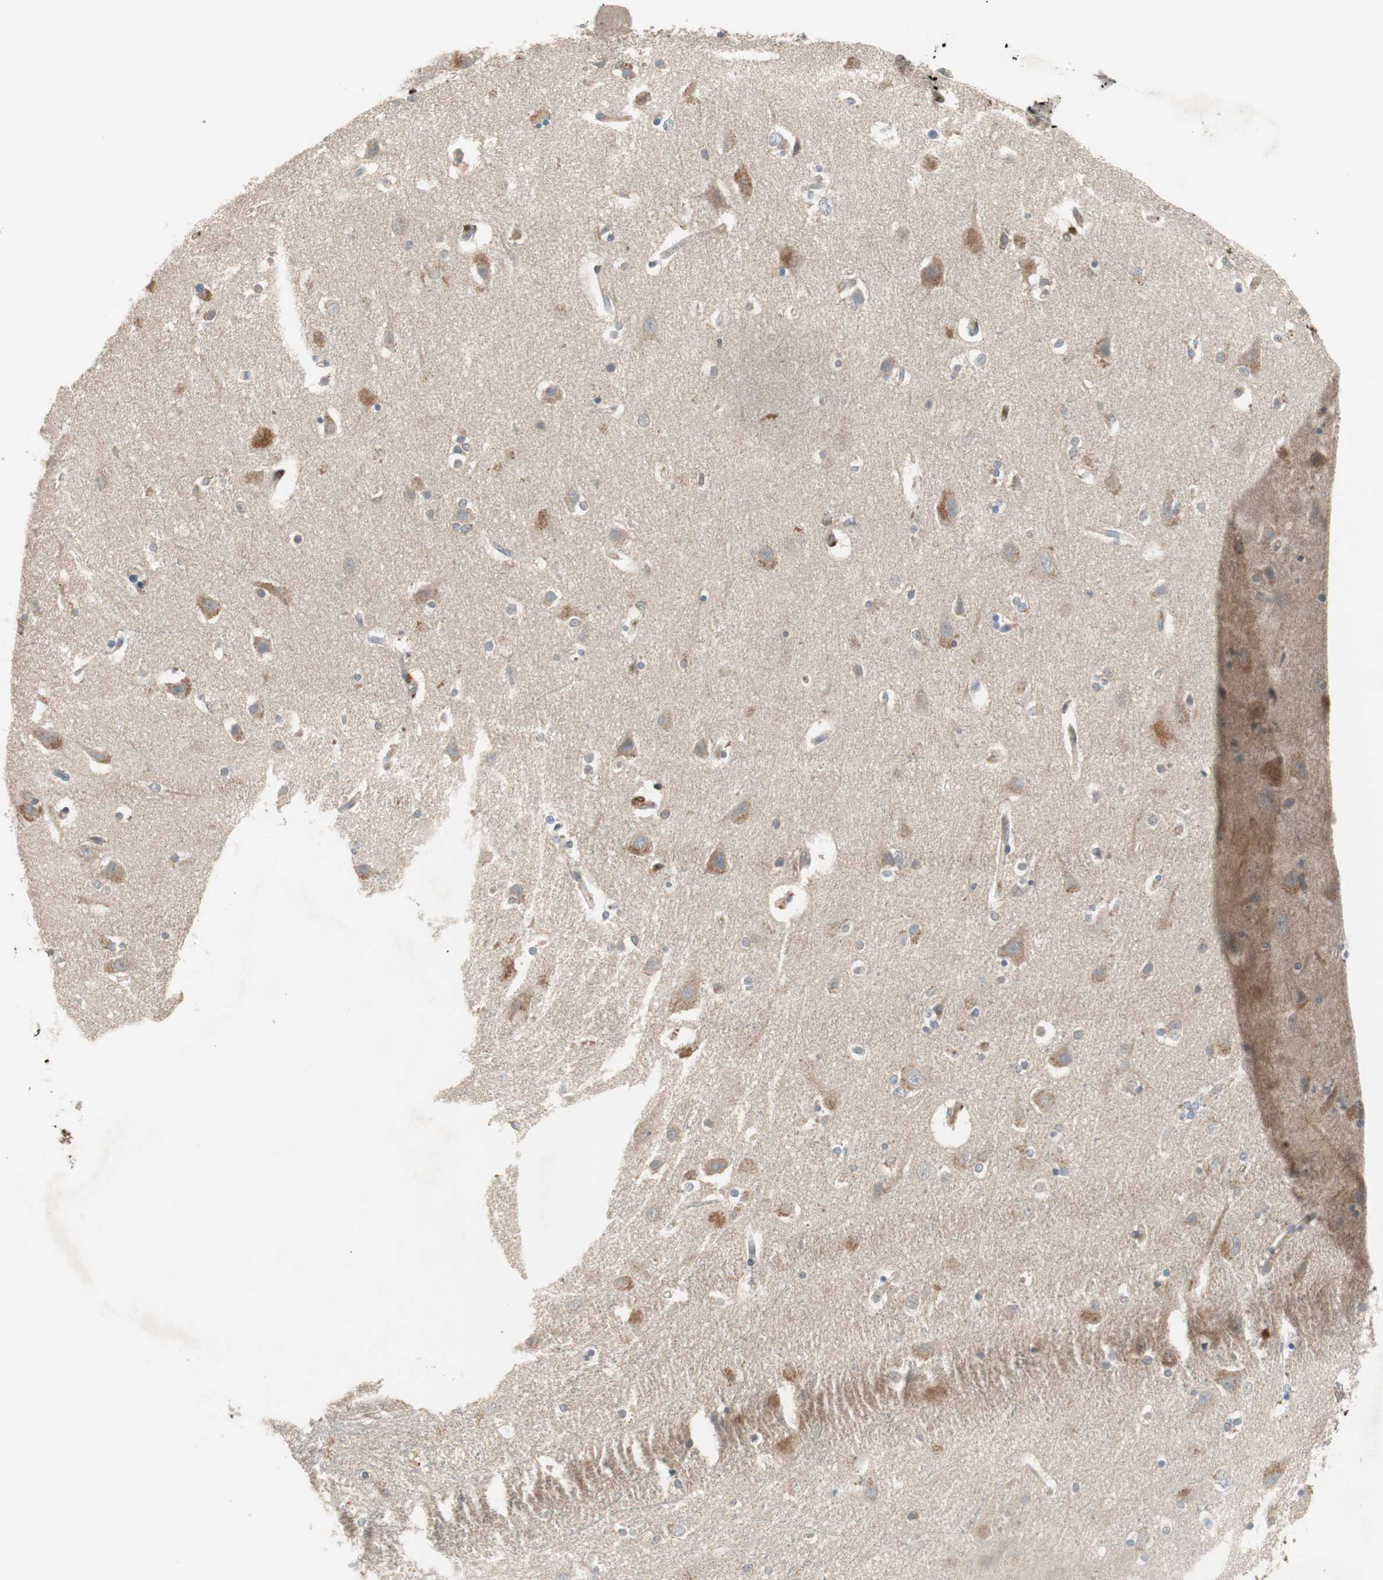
{"staining": {"intensity": "moderate", "quantity": "25%-75%", "location": "cytoplasmic/membranous"}, "tissue": "caudate", "cell_type": "Glial cells", "image_type": "normal", "snomed": [{"axis": "morphology", "description": "Normal tissue, NOS"}, {"axis": "topography", "description": "Lateral ventricle wall"}], "caption": "Immunohistochemical staining of unremarkable caudate exhibits moderate cytoplasmic/membranous protein staining in approximately 25%-75% of glial cells.", "gene": "STAB1", "patient": {"sex": "female", "age": 54}}